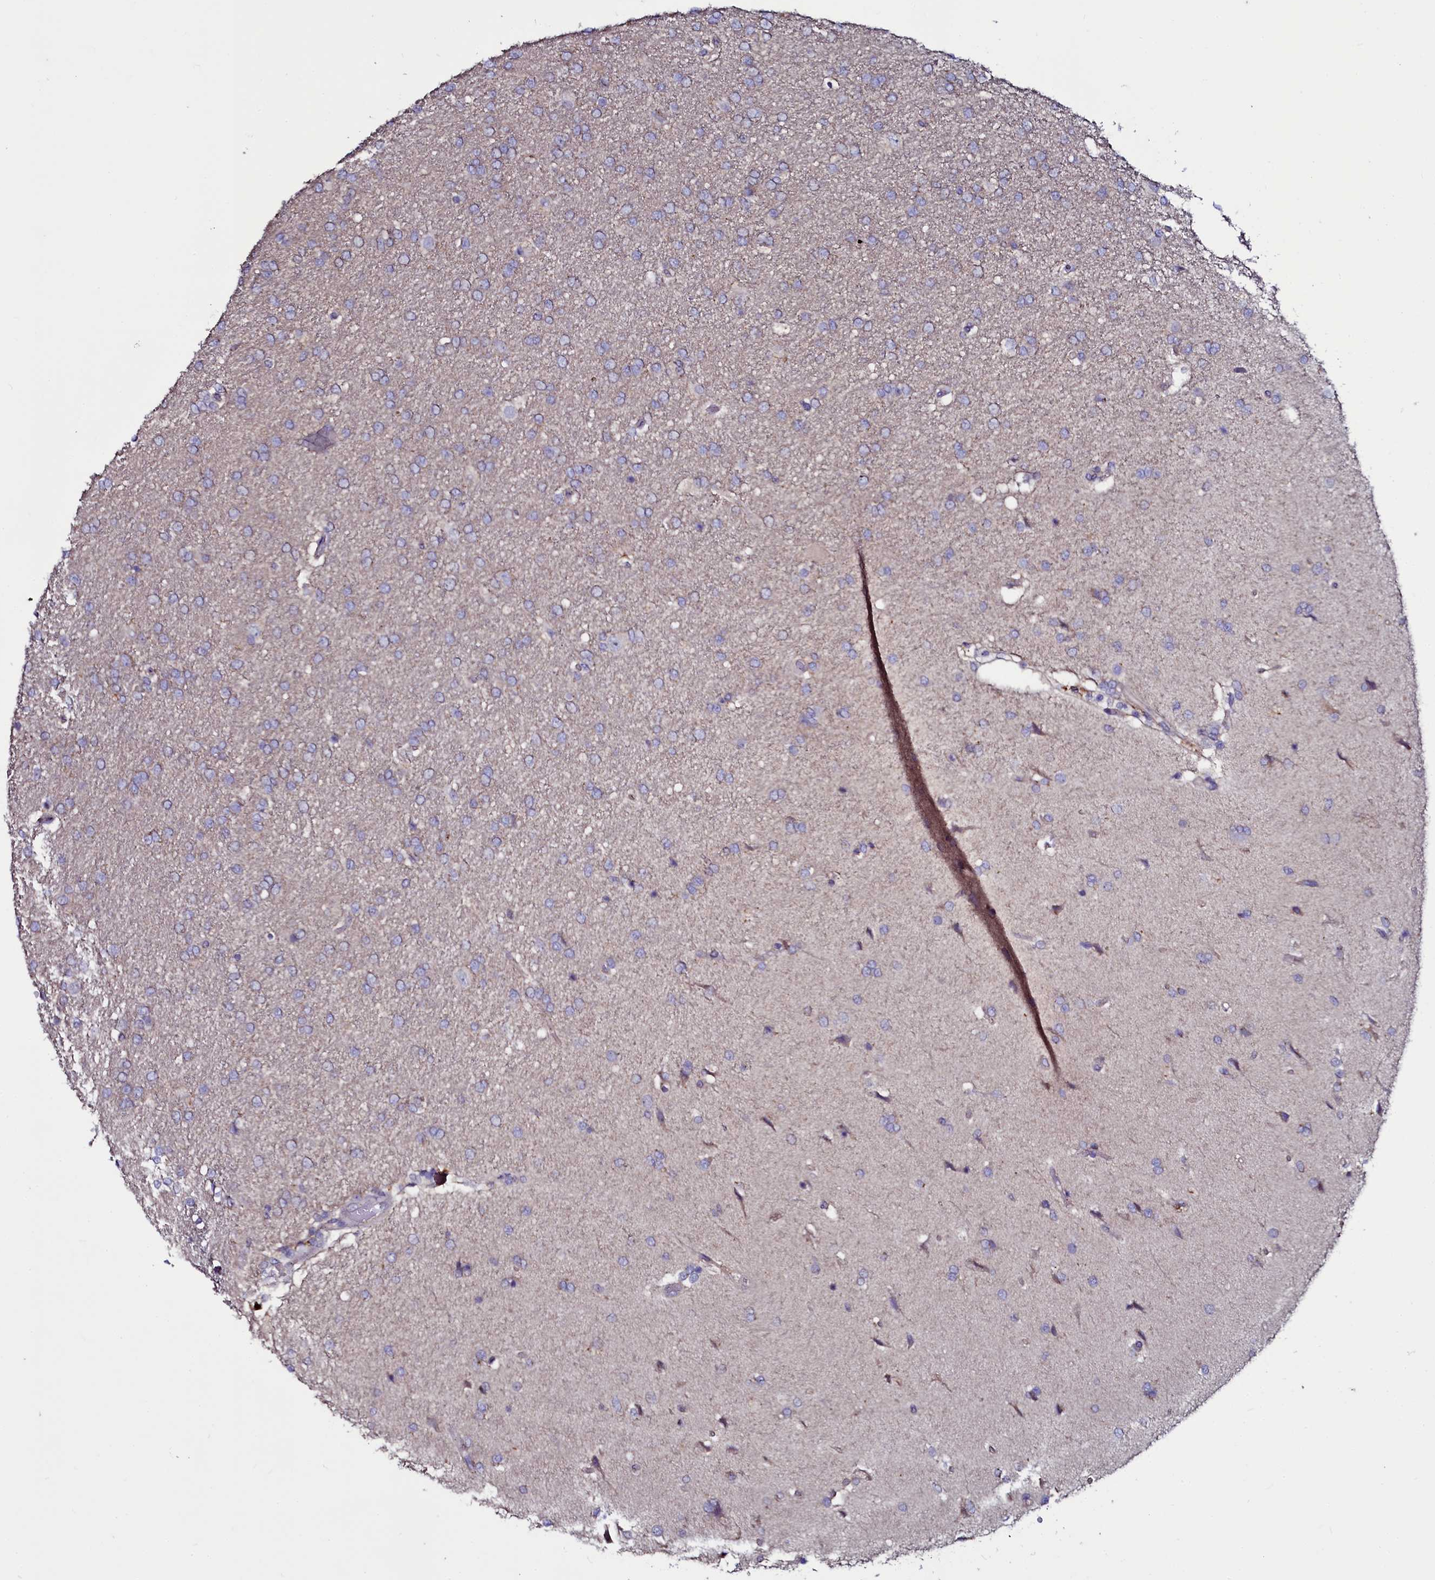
{"staining": {"intensity": "negative", "quantity": "none", "location": "none"}, "tissue": "glioma", "cell_type": "Tumor cells", "image_type": "cancer", "snomed": [{"axis": "morphology", "description": "Glioma, malignant, High grade"}, {"axis": "topography", "description": "Brain"}], "caption": "High power microscopy histopathology image of an IHC histopathology image of glioma, revealing no significant expression in tumor cells.", "gene": "USPL1", "patient": {"sex": "male", "age": 72}}